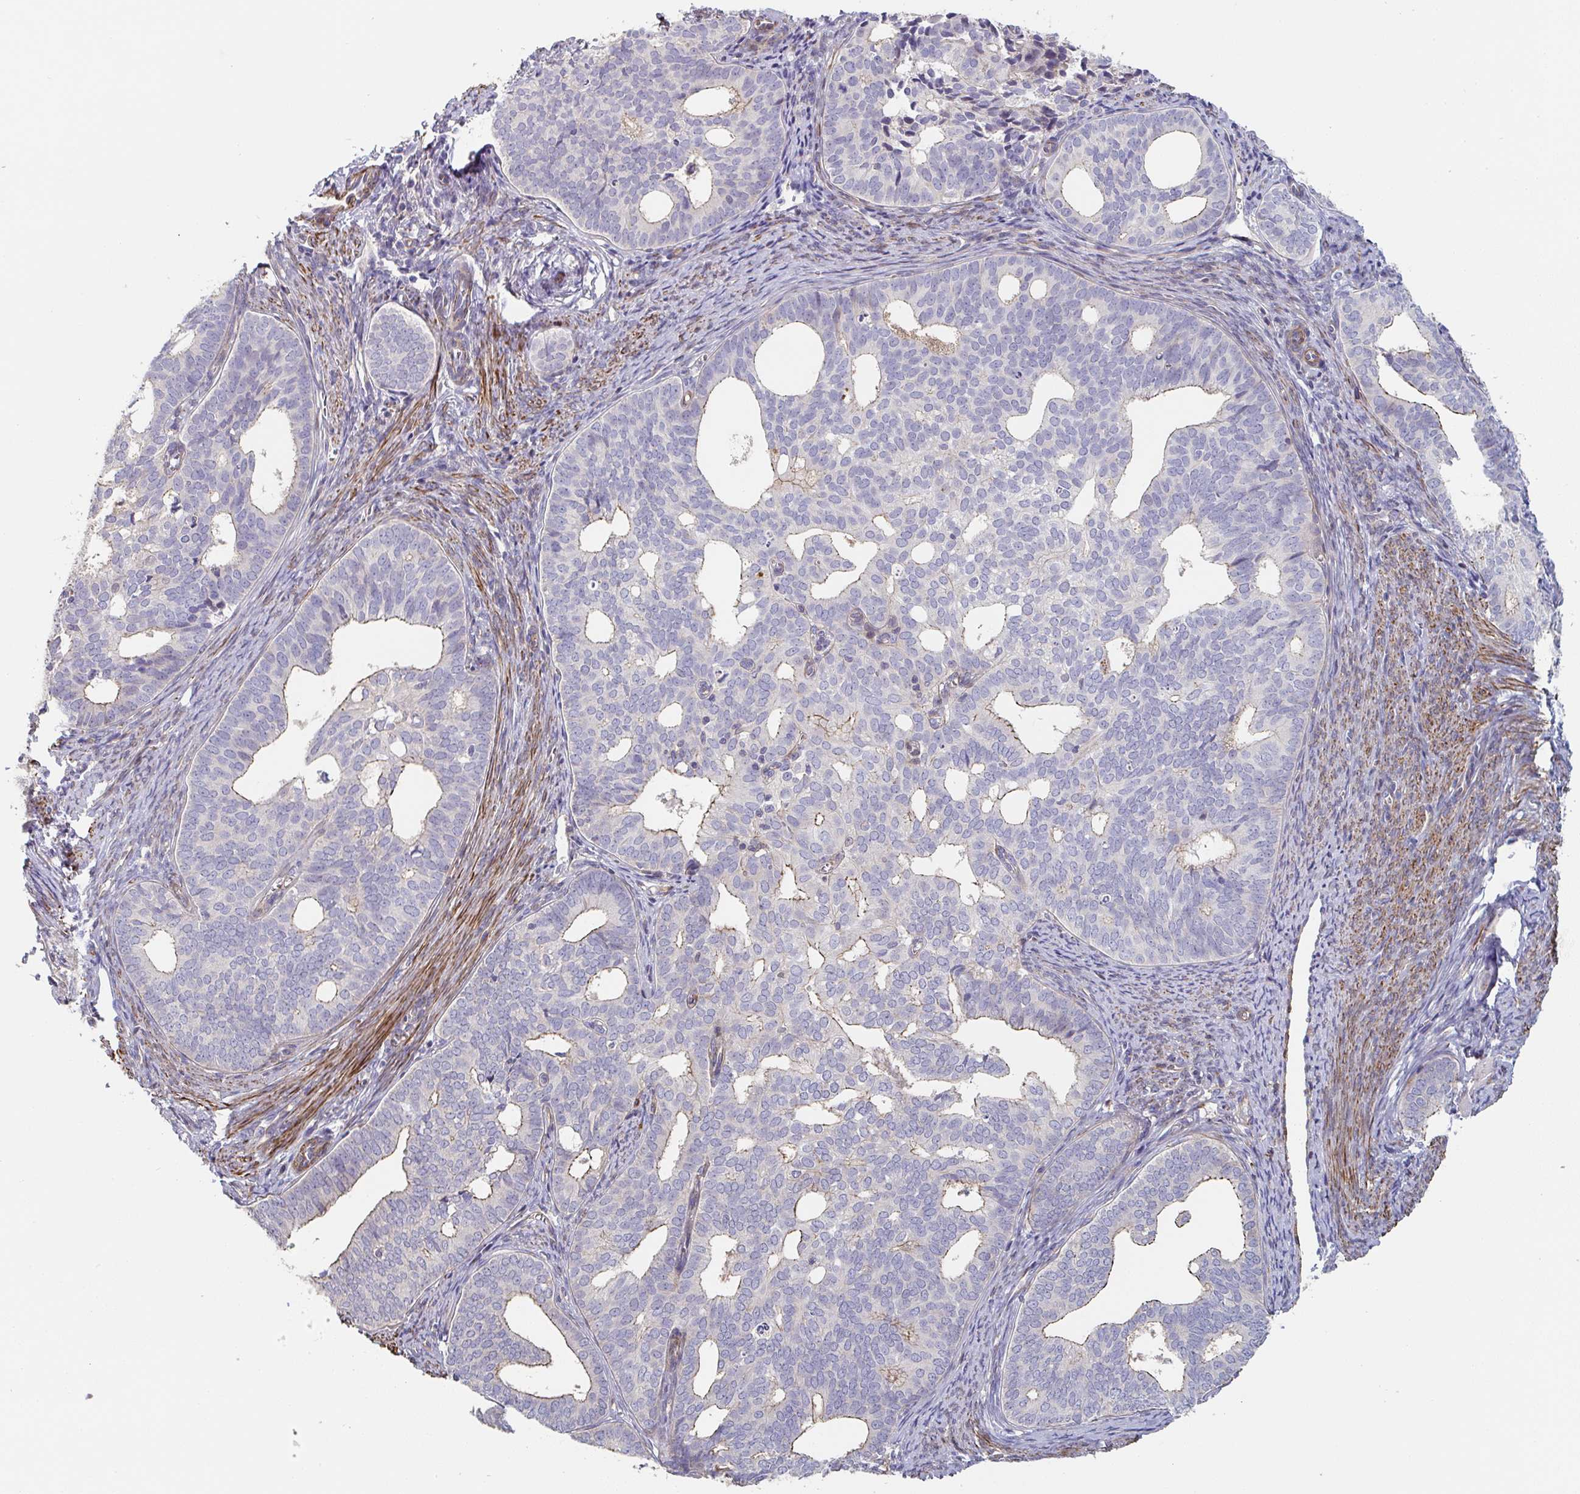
{"staining": {"intensity": "moderate", "quantity": "<25%", "location": "cytoplasmic/membranous"}, "tissue": "endometrial cancer", "cell_type": "Tumor cells", "image_type": "cancer", "snomed": [{"axis": "morphology", "description": "Adenocarcinoma, NOS"}, {"axis": "topography", "description": "Endometrium"}], "caption": "IHC photomicrograph of human endometrial cancer stained for a protein (brown), which displays low levels of moderate cytoplasmic/membranous positivity in approximately <25% of tumor cells.", "gene": "FZD2", "patient": {"sex": "female", "age": 75}}